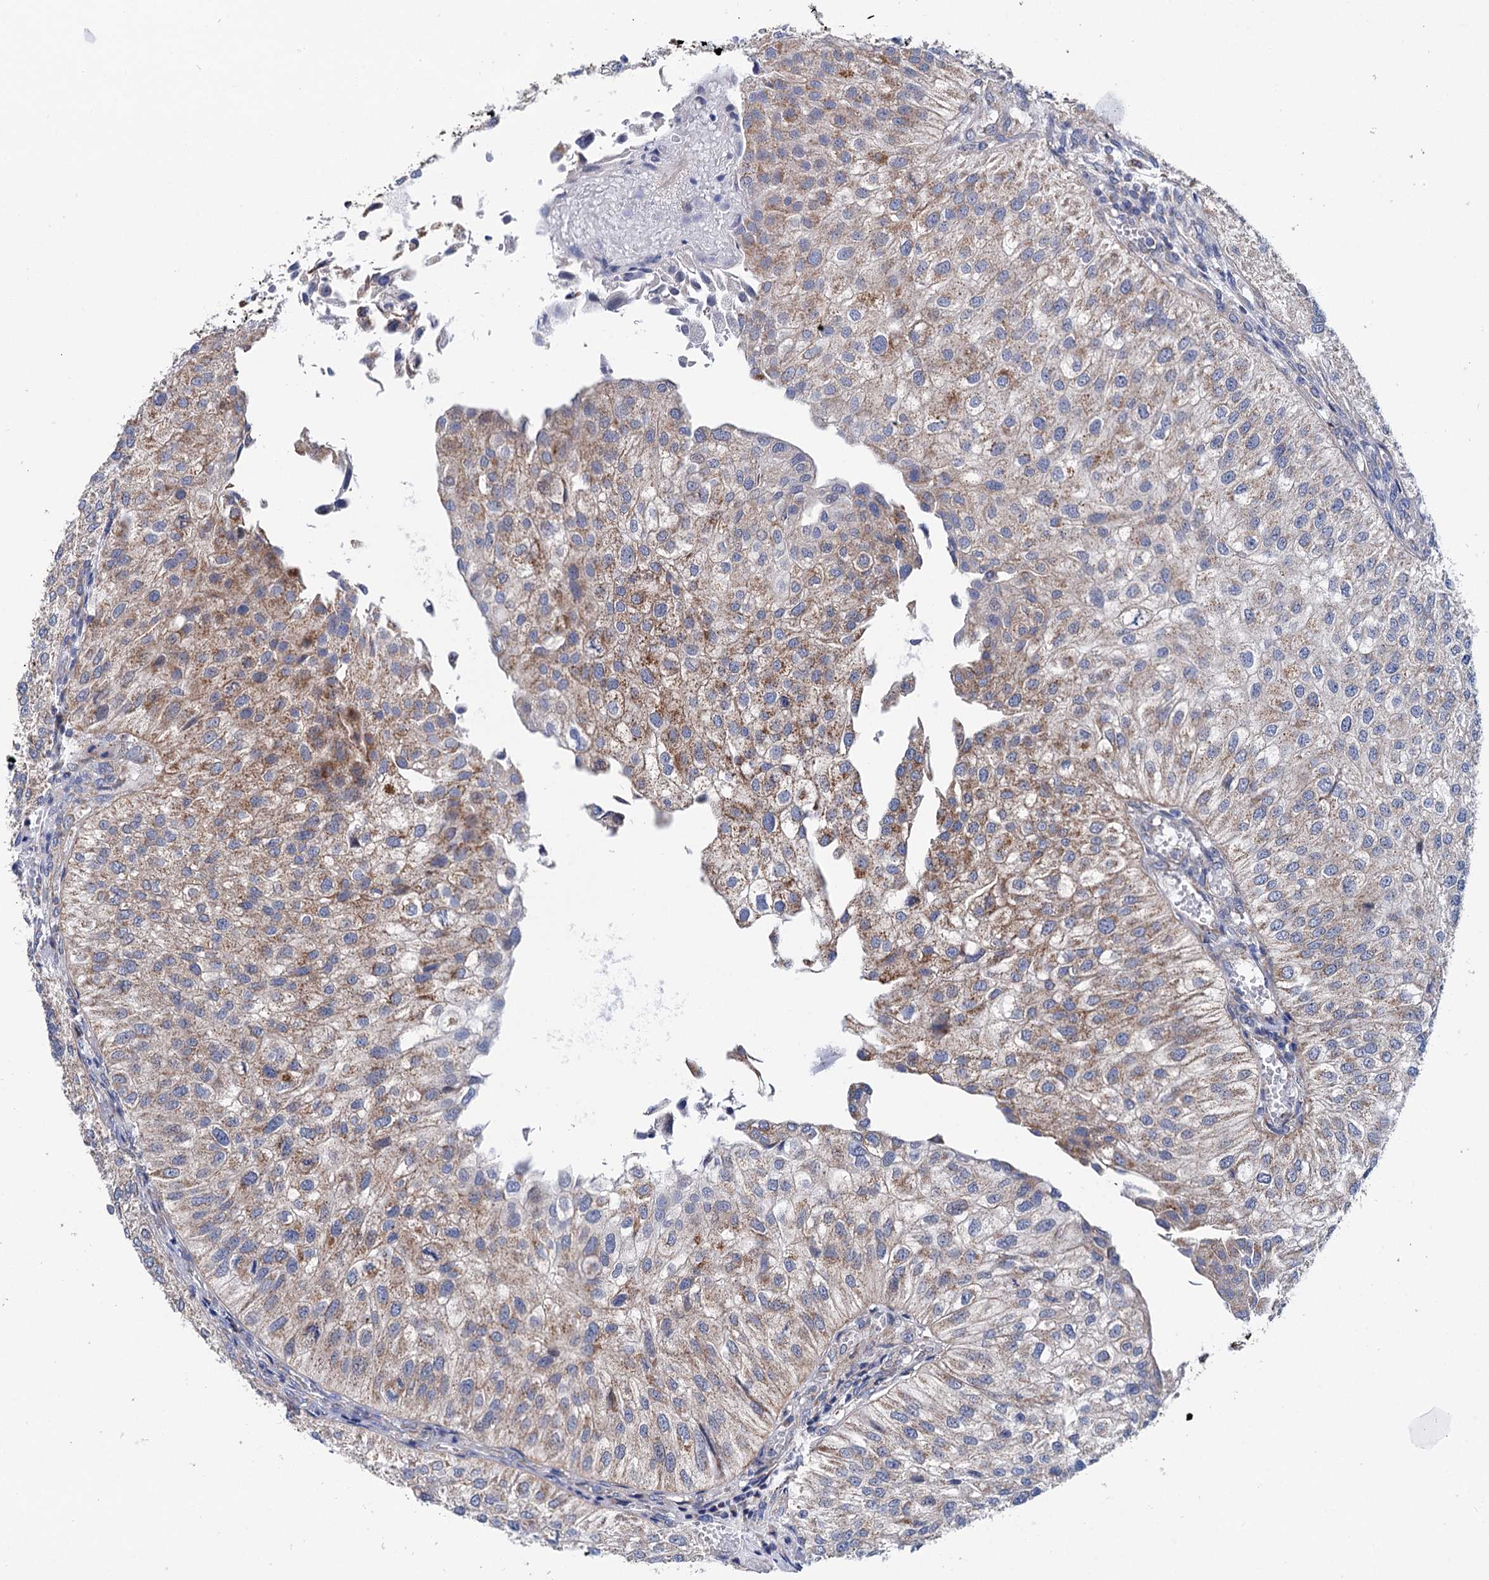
{"staining": {"intensity": "moderate", "quantity": "25%-75%", "location": "cytoplasmic/membranous"}, "tissue": "urothelial cancer", "cell_type": "Tumor cells", "image_type": "cancer", "snomed": [{"axis": "morphology", "description": "Urothelial carcinoma, Low grade"}, {"axis": "topography", "description": "Urinary bladder"}], "caption": "Immunohistochemical staining of urothelial cancer displays moderate cytoplasmic/membranous protein expression in approximately 25%-75% of tumor cells. (DAB IHC with brightfield microscopy, high magnification).", "gene": "SUCLA2", "patient": {"sex": "female", "age": 89}}